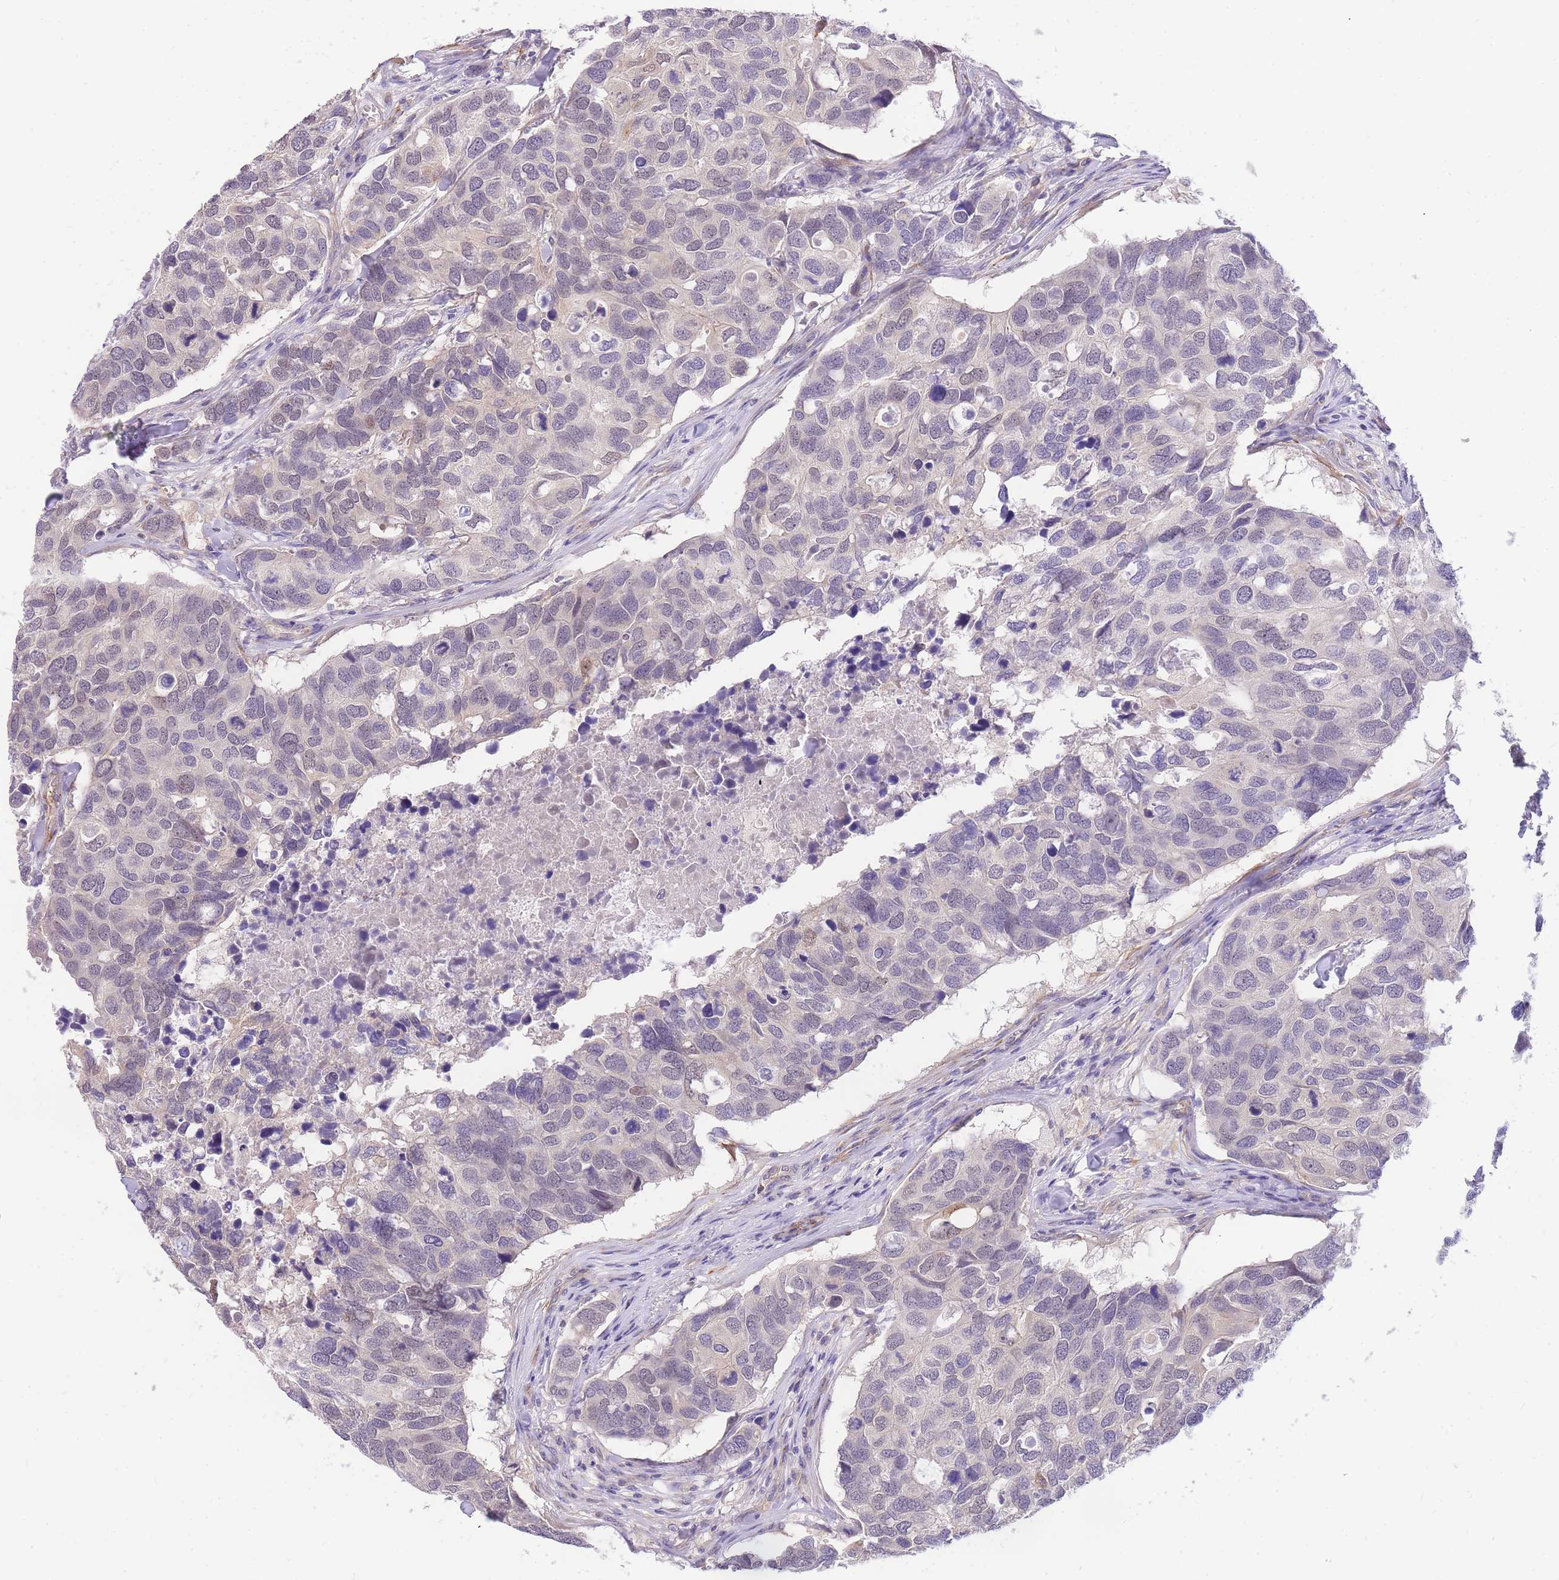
{"staining": {"intensity": "negative", "quantity": "none", "location": "none"}, "tissue": "breast cancer", "cell_type": "Tumor cells", "image_type": "cancer", "snomed": [{"axis": "morphology", "description": "Duct carcinoma"}, {"axis": "topography", "description": "Breast"}], "caption": "IHC of breast cancer (intraductal carcinoma) demonstrates no staining in tumor cells.", "gene": "S100PBP", "patient": {"sex": "female", "age": 83}}